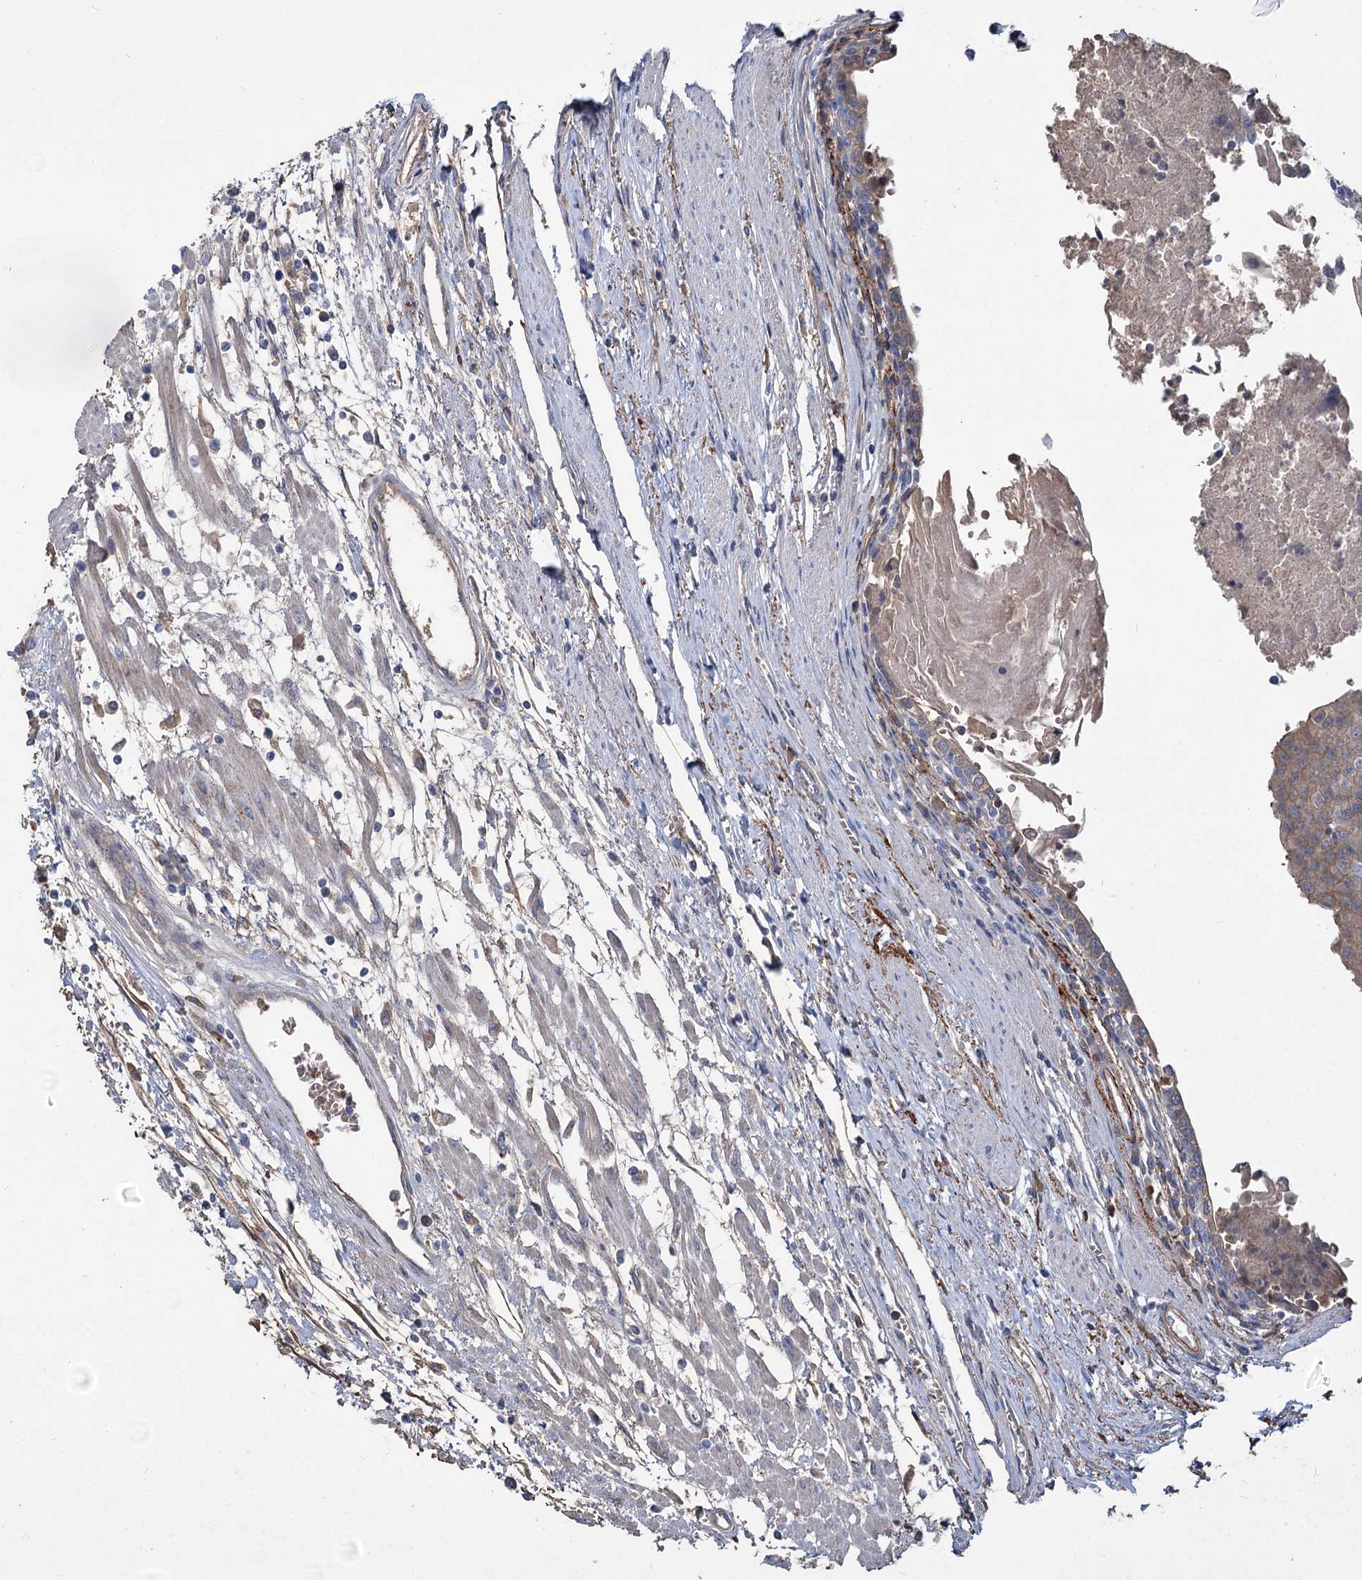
{"staining": {"intensity": "weak", "quantity": "<25%", "location": "cytoplasmic/membranous"}, "tissue": "urothelial cancer", "cell_type": "Tumor cells", "image_type": "cancer", "snomed": [{"axis": "morphology", "description": "Urothelial carcinoma, High grade"}, {"axis": "topography", "description": "Urinary bladder"}], "caption": "Image shows no significant protein expression in tumor cells of urothelial cancer.", "gene": "URAD", "patient": {"sex": "female", "age": 85}}